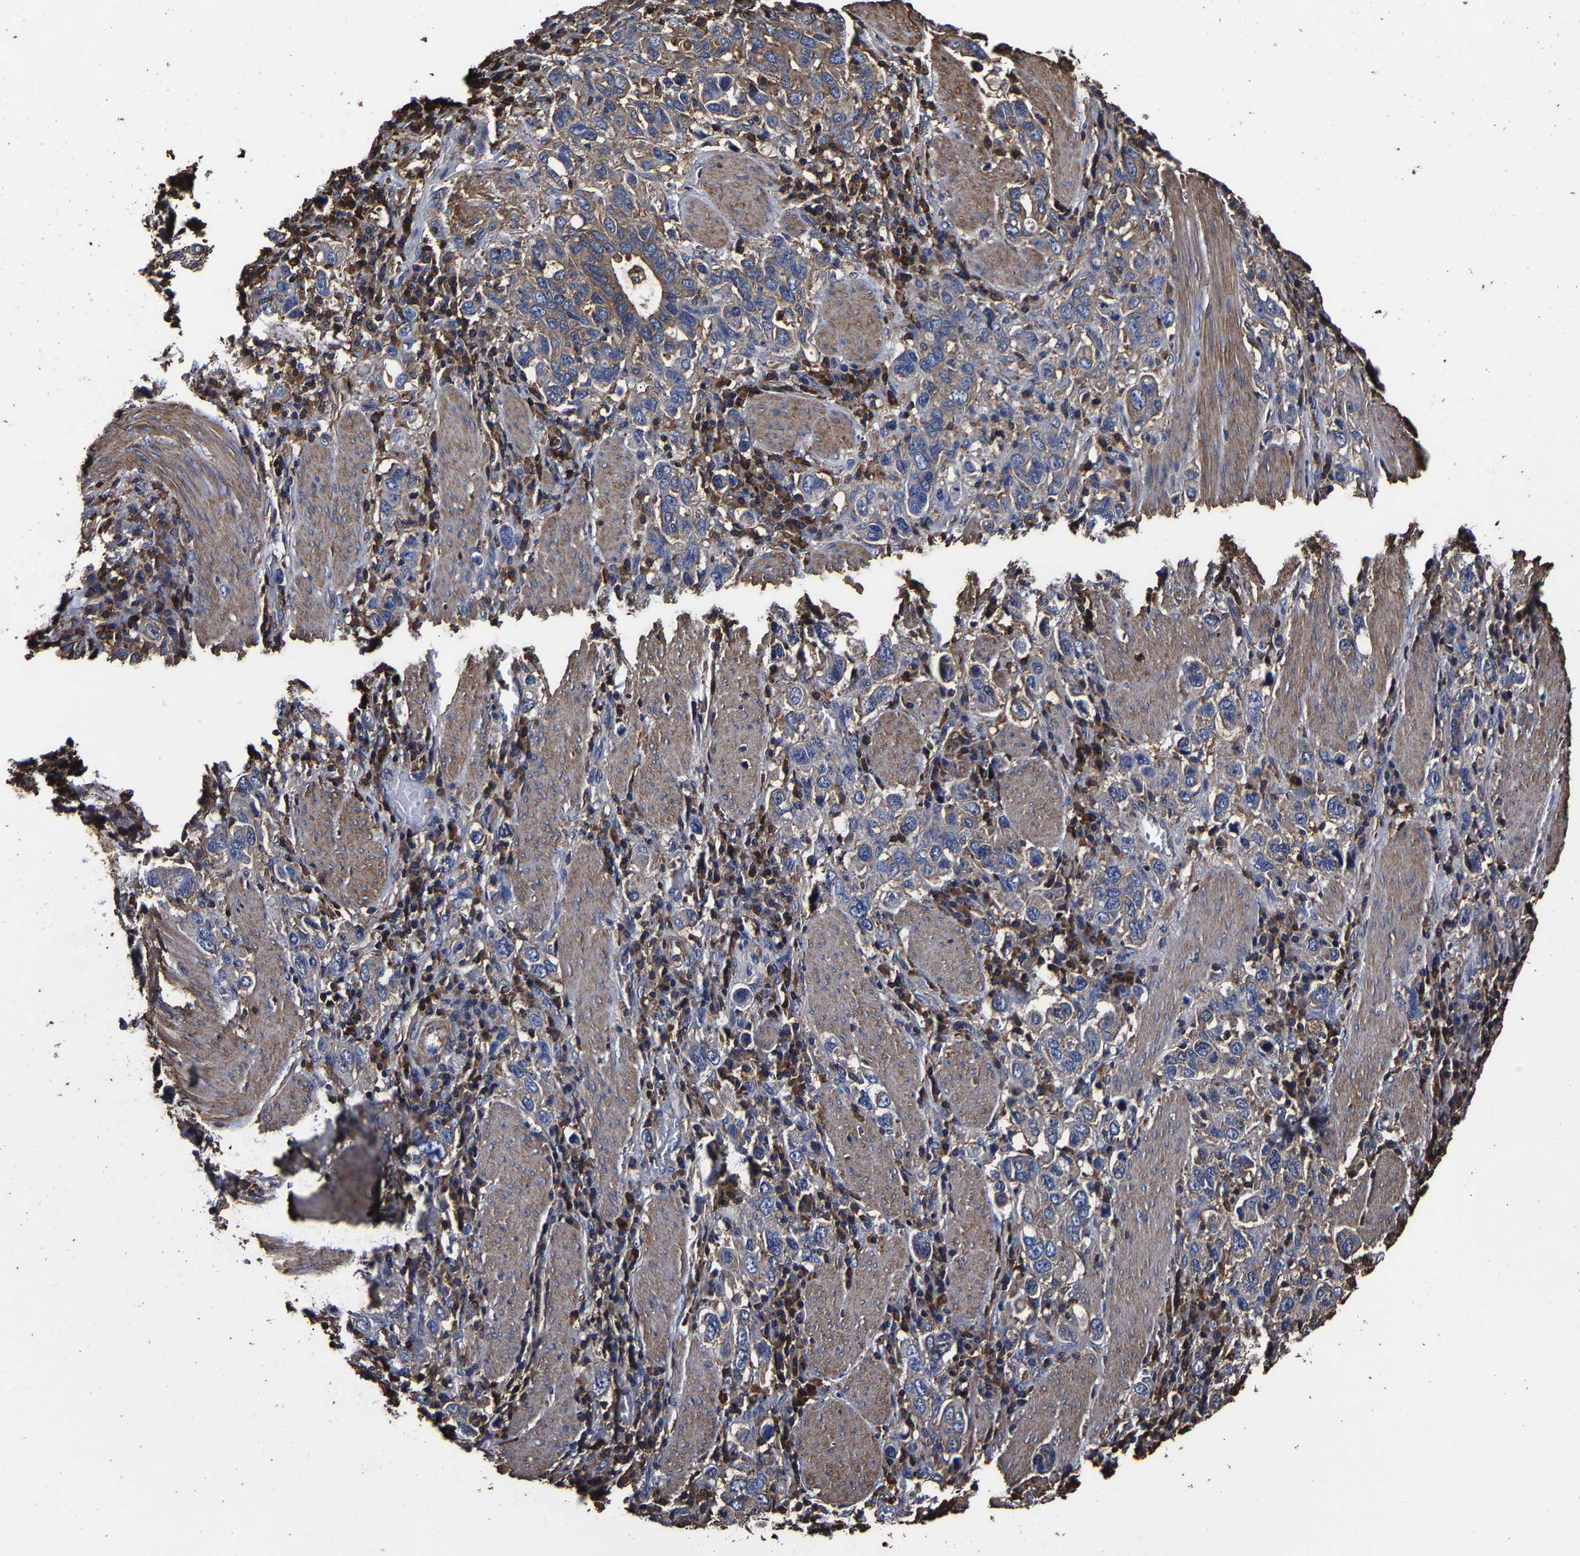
{"staining": {"intensity": "weak", "quantity": "25%-75%", "location": "cytoplasmic/membranous"}, "tissue": "stomach cancer", "cell_type": "Tumor cells", "image_type": "cancer", "snomed": [{"axis": "morphology", "description": "Adenocarcinoma, NOS"}, {"axis": "topography", "description": "Stomach, upper"}], "caption": "There is low levels of weak cytoplasmic/membranous expression in tumor cells of stomach adenocarcinoma, as demonstrated by immunohistochemical staining (brown color).", "gene": "SSH3", "patient": {"sex": "male", "age": 62}}